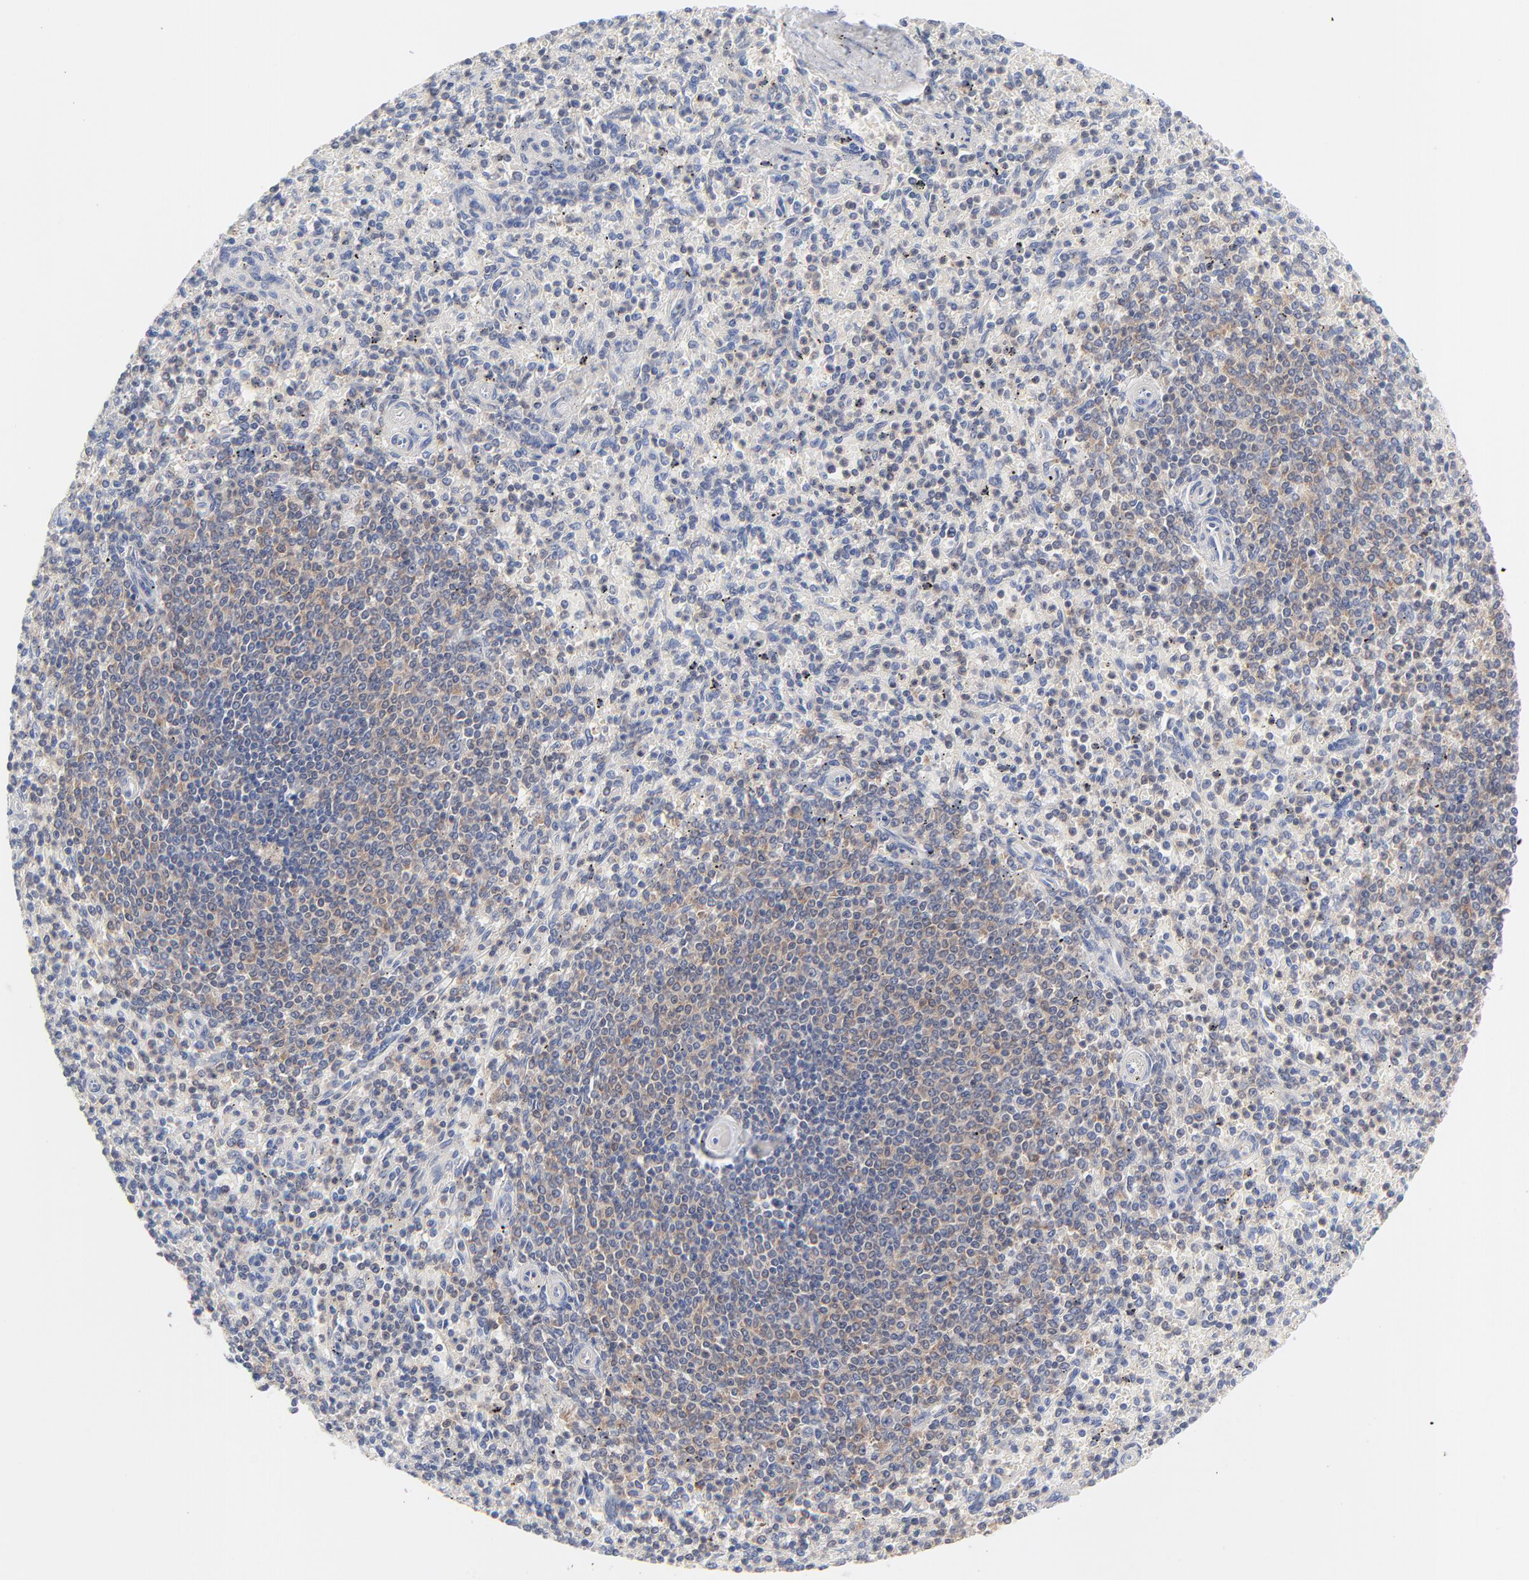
{"staining": {"intensity": "weak", "quantity": "<25%", "location": "cytoplasmic/membranous"}, "tissue": "spleen", "cell_type": "Cells in red pulp", "image_type": "normal", "snomed": [{"axis": "morphology", "description": "Normal tissue, NOS"}, {"axis": "topography", "description": "Spleen"}], "caption": "A photomicrograph of spleen stained for a protein displays no brown staining in cells in red pulp.", "gene": "CAB39L", "patient": {"sex": "male", "age": 72}}